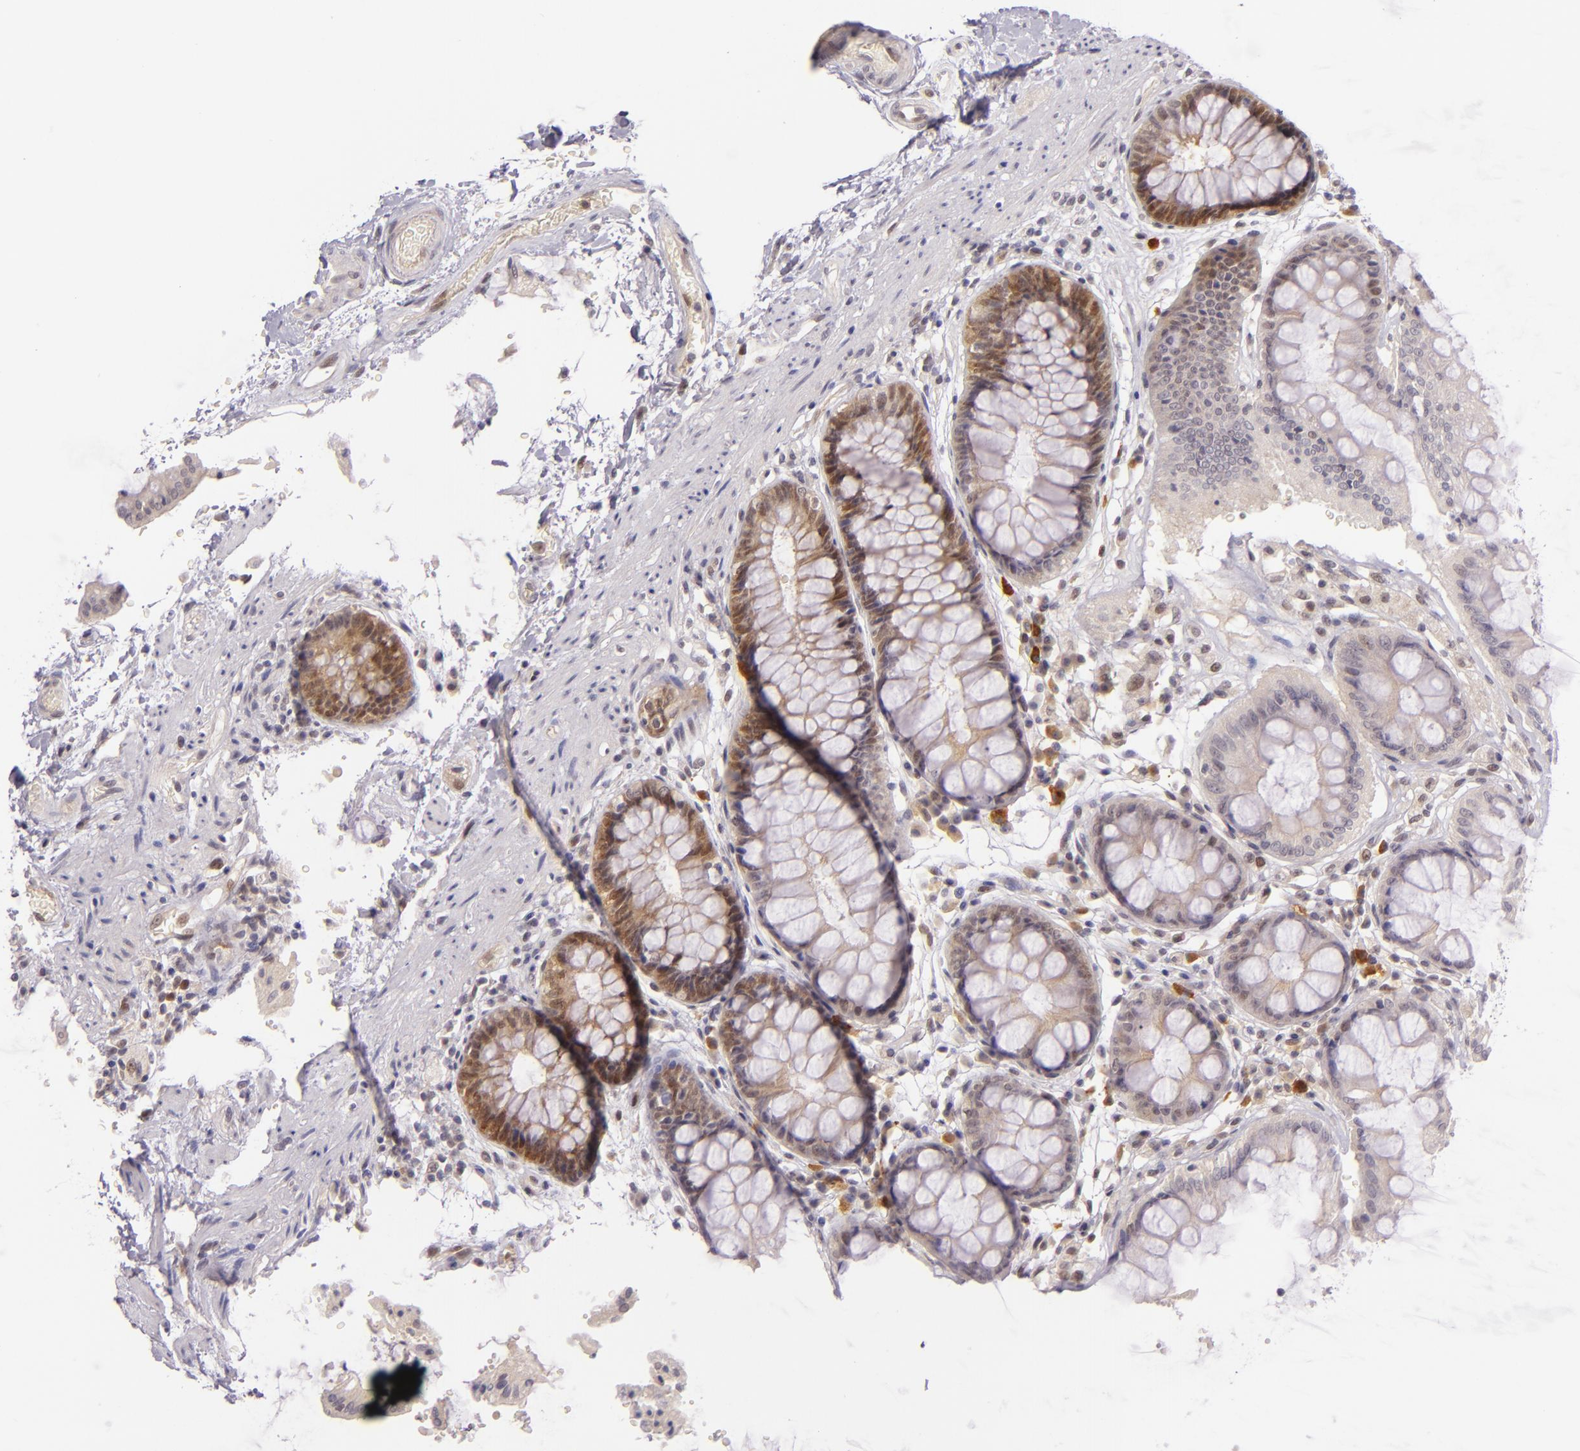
{"staining": {"intensity": "strong", "quantity": "25%-75%", "location": "cytoplasmic/membranous,nuclear"}, "tissue": "rectum", "cell_type": "Glandular cells", "image_type": "normal", "snomed": [{"axis": "morphology", "description": "Normal tissue, NOS"}, {"axis": "topography", "description": "Rectum"}], "caption": "High-magnification brightfield microscopy of unremarkable rectum stained with DAB (brown) and counterstained with hematoxylin (blue). glandular cells exhibit strong cytoplasmic/membranous,nuclear staining is identified in approximately25%-75% of cells.", "gene": "CSE1L", "patient": {"sex": "female", "age": 46}}